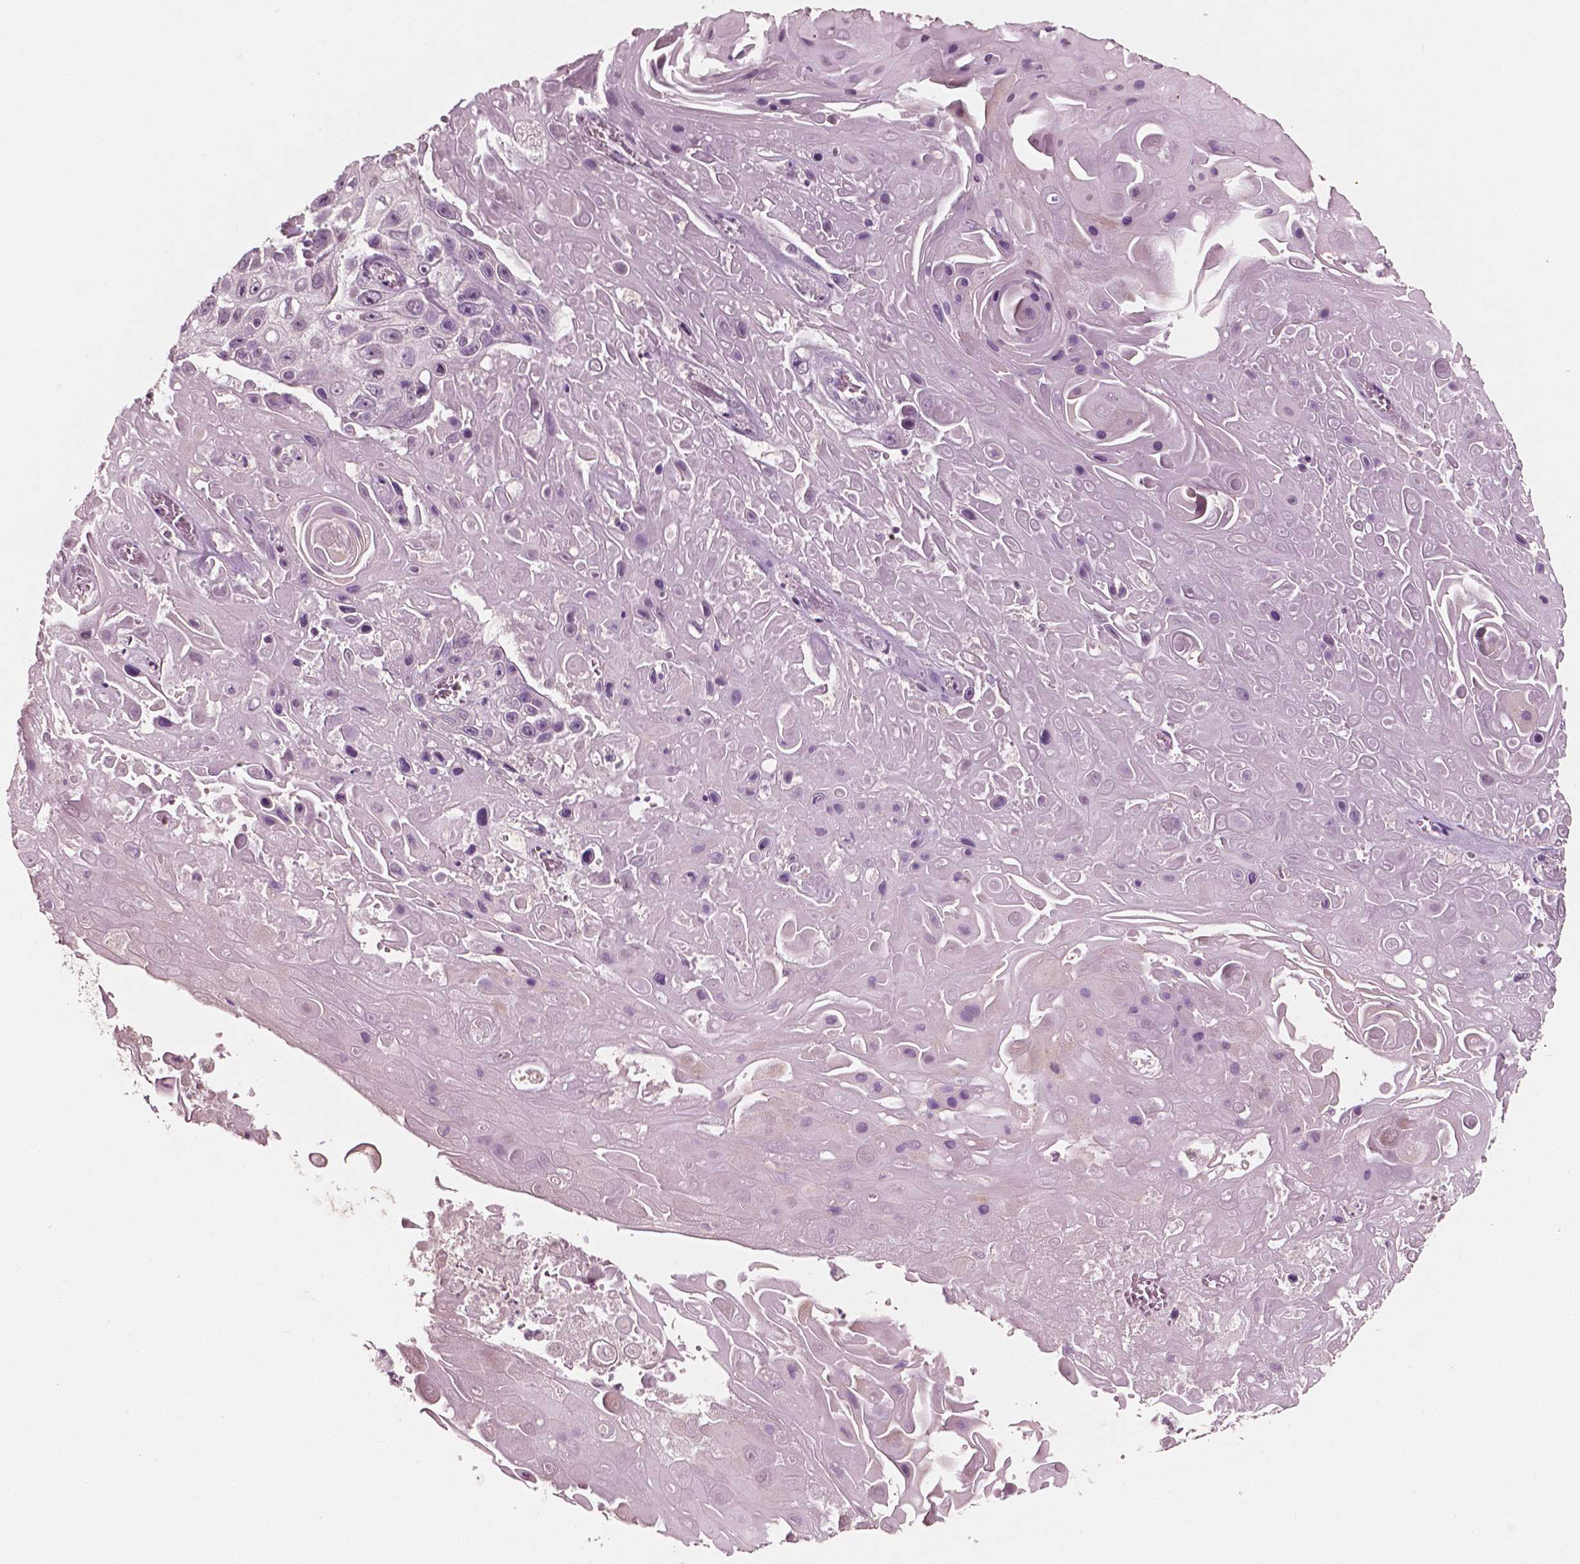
{"staining": {"intensity": "negative", "quantity": "none", "location": "none"}, "tissue": "skin cancer", "cell_type": "Tumor cells", "image_type": "cancer", "snomed": [{"axis": "morphology", "description": "Squamous cell carcinoma, NOS"}, {"axis": "topography", "description": "Skin"}], "caption": "Skin cancer stained for a protein using immunohistochemistry displays no positivity tumor cells.", "gene": "PLA2R1", "patient": {"sex": "male", "age": 82}}